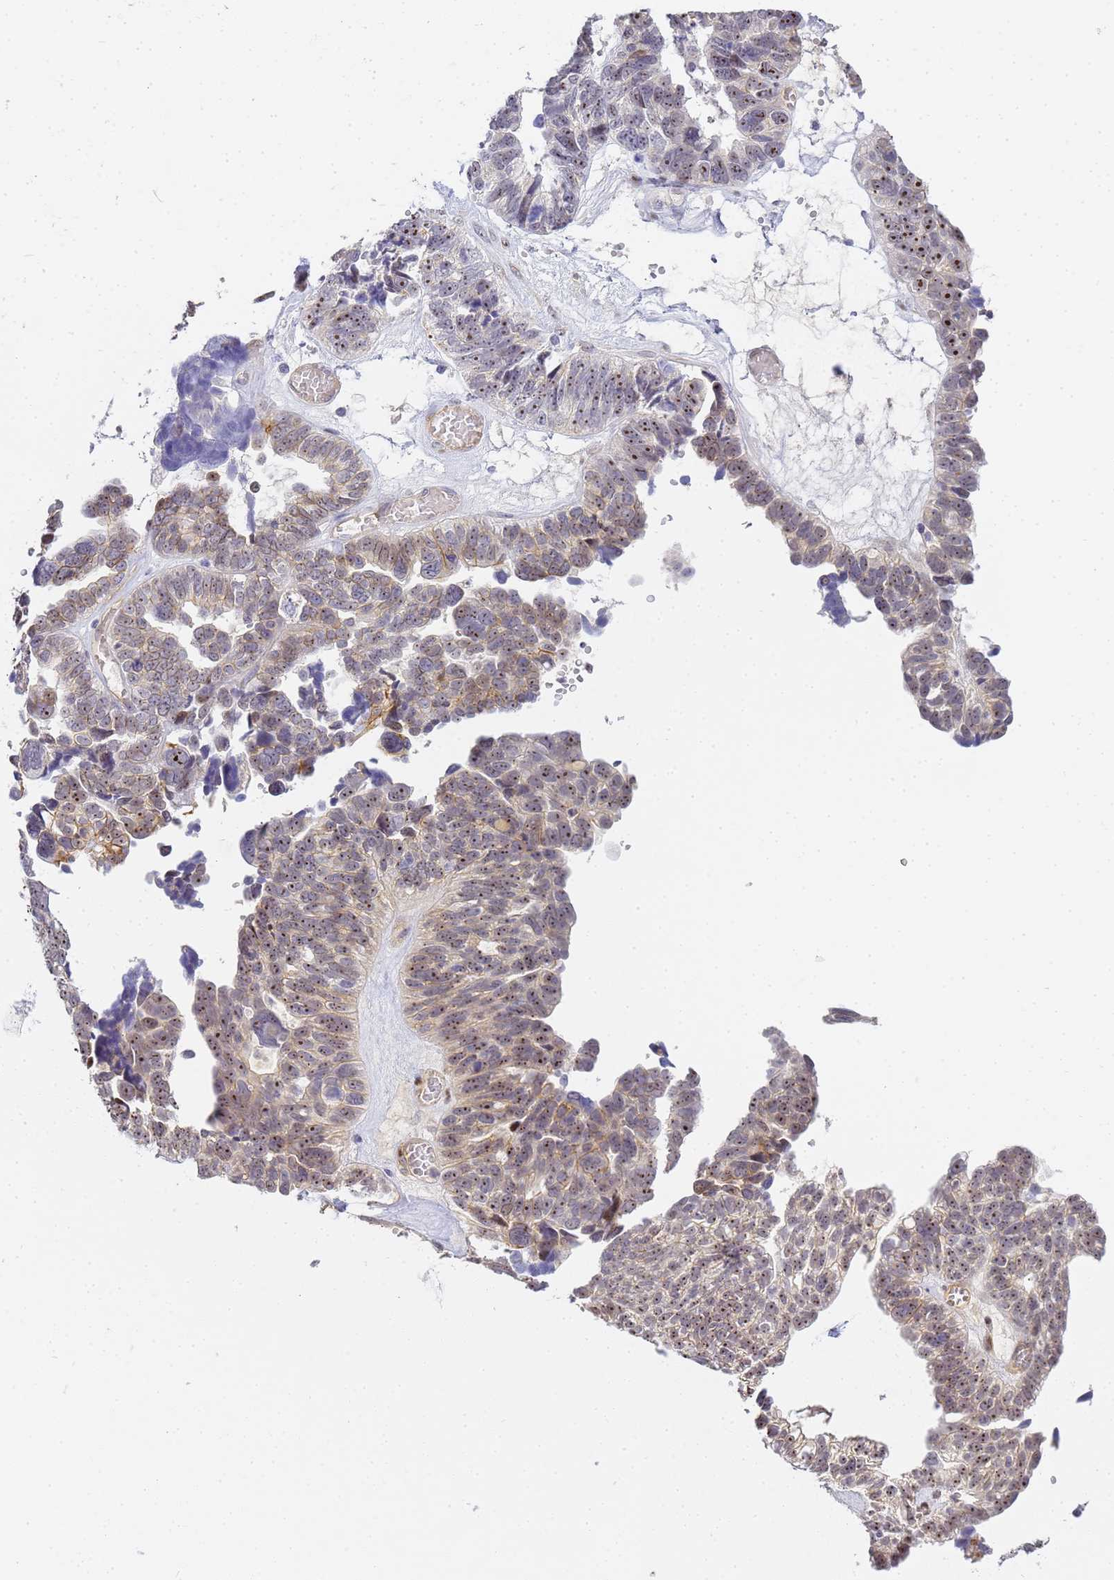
{"staining": {"intensity": "moderate", "quantity": "25%-75%", "location": "nuclear"}, "tissue": "ovarian cancer", "cell_type": "Tumor cells", "image_type": "cancer", "snomed": [{"axis": "morphology", "description": "Cystadenocarcinoma, serous, NOS"}, {"axis": "topography", "description": "Ovary"}], "caption": "Tumor cells show moderate nuclear staining in about 25%-75% of cells in ovarian serous cystadenocarcinoma. The staining is performed using DAB brown chromogen to label protein expression. The nuclei are counter-stained blue using hematoxylin.", "gene": "GON4L", "patient": {"sex": "female", "age": 79}}